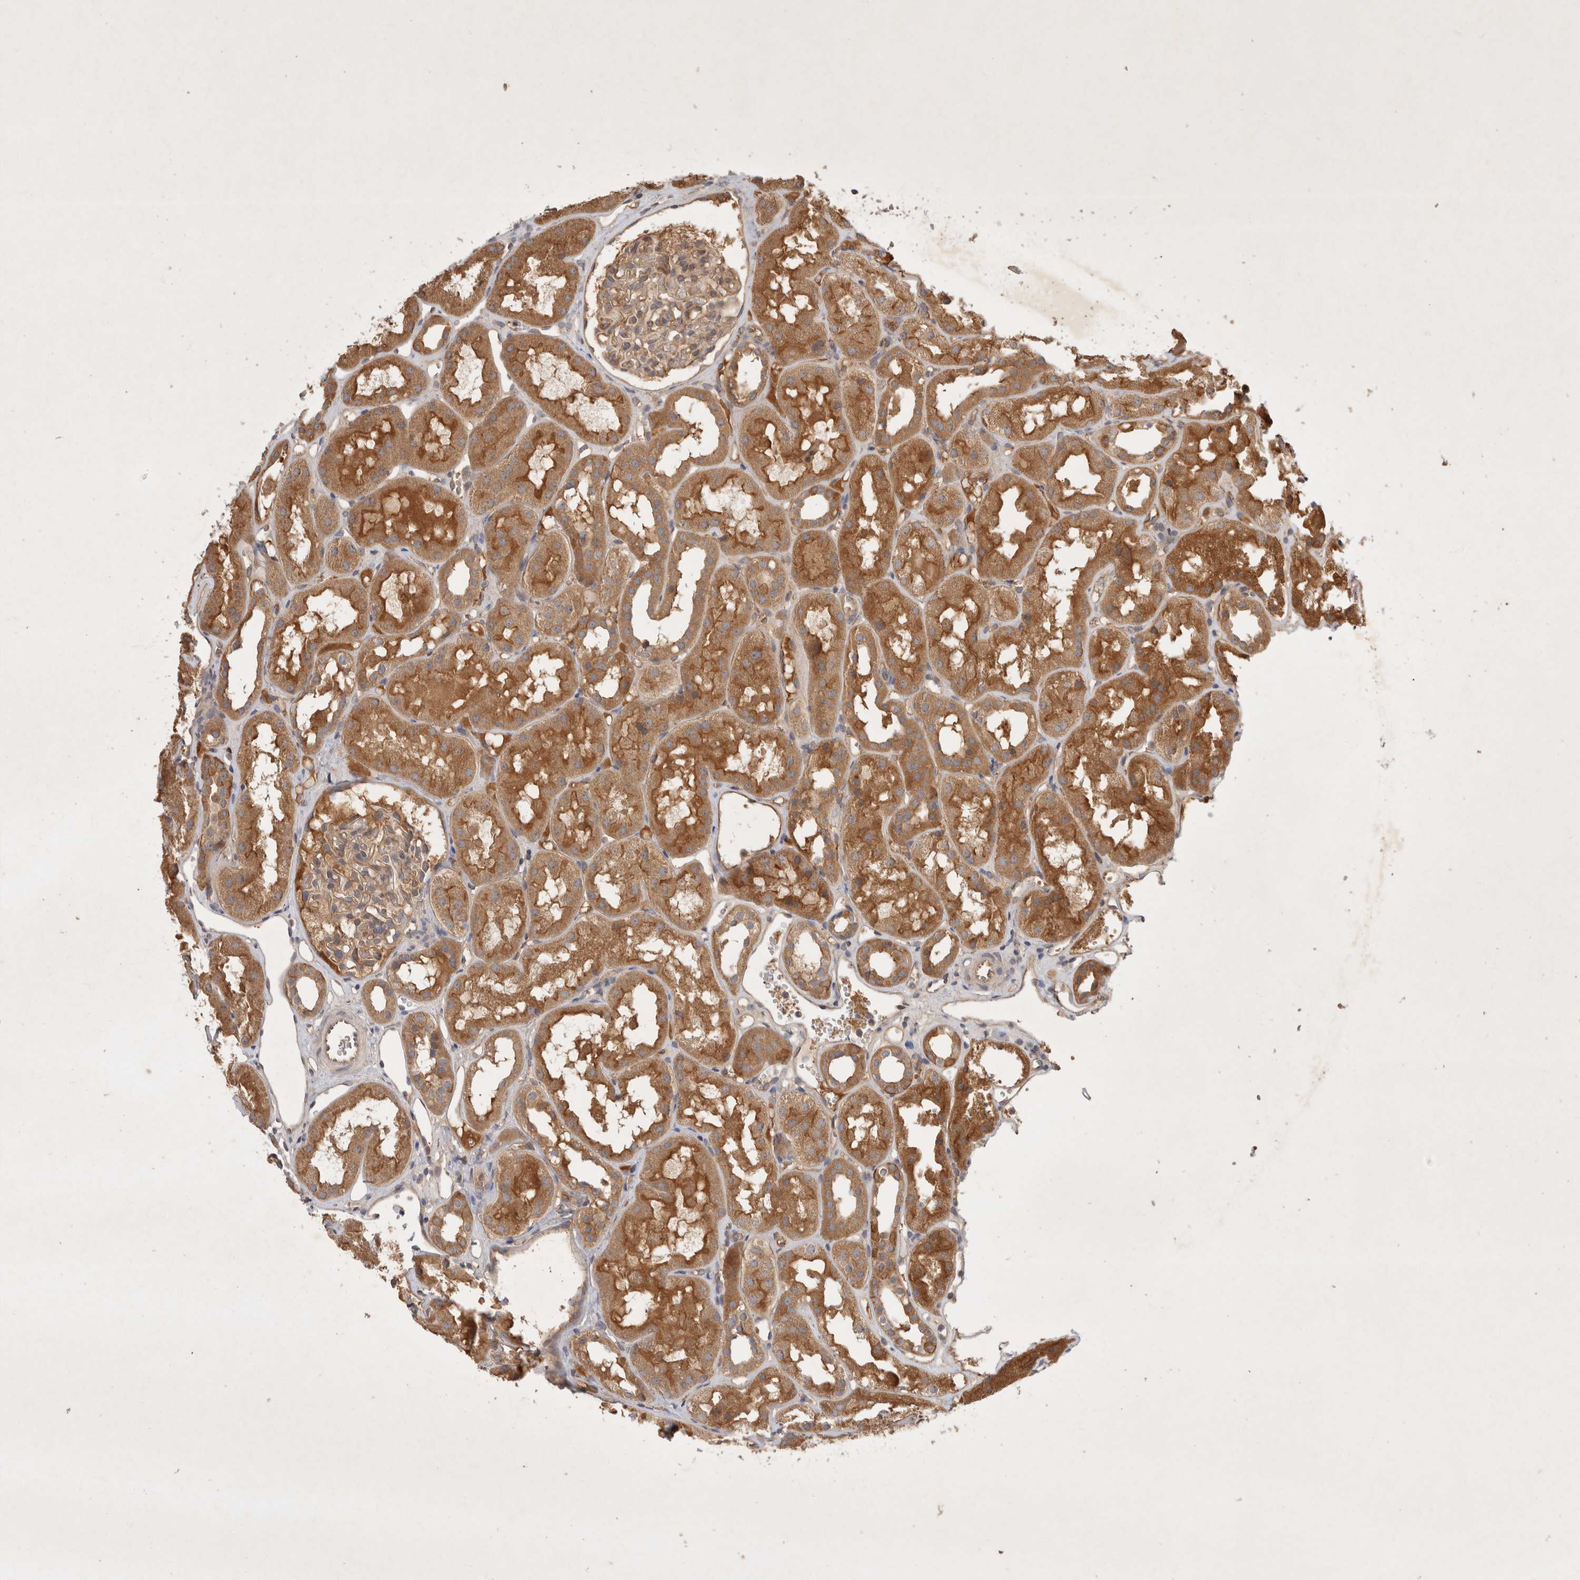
{"staining": {"intensity": "moderate", "quantity": ">75%", "location": "cytoplasmic/membranous"}, "tissue": "kidney", "cell_type": "Cells in glomeruli", "image_type": "normal", "snomed": [{"axis": "morphology", "description": "Normal tissue, NOS"}, {"axis": "topography", "description": "Kidney"}], "caption": "A high-resolution micrograph shows immunohistochemistry staining of benign kidney, which shows moderate cytoplasmic/membranous expression in approximately >75% of cells in glomeruli. Using DAB (3,3'-diaminobenzidine) (brown) and hematoxylin (blue) stains, captured at high magnification using brightfield microscopy.", "gene": "YES1", "patient": {"sex": "male", "age": 16}}